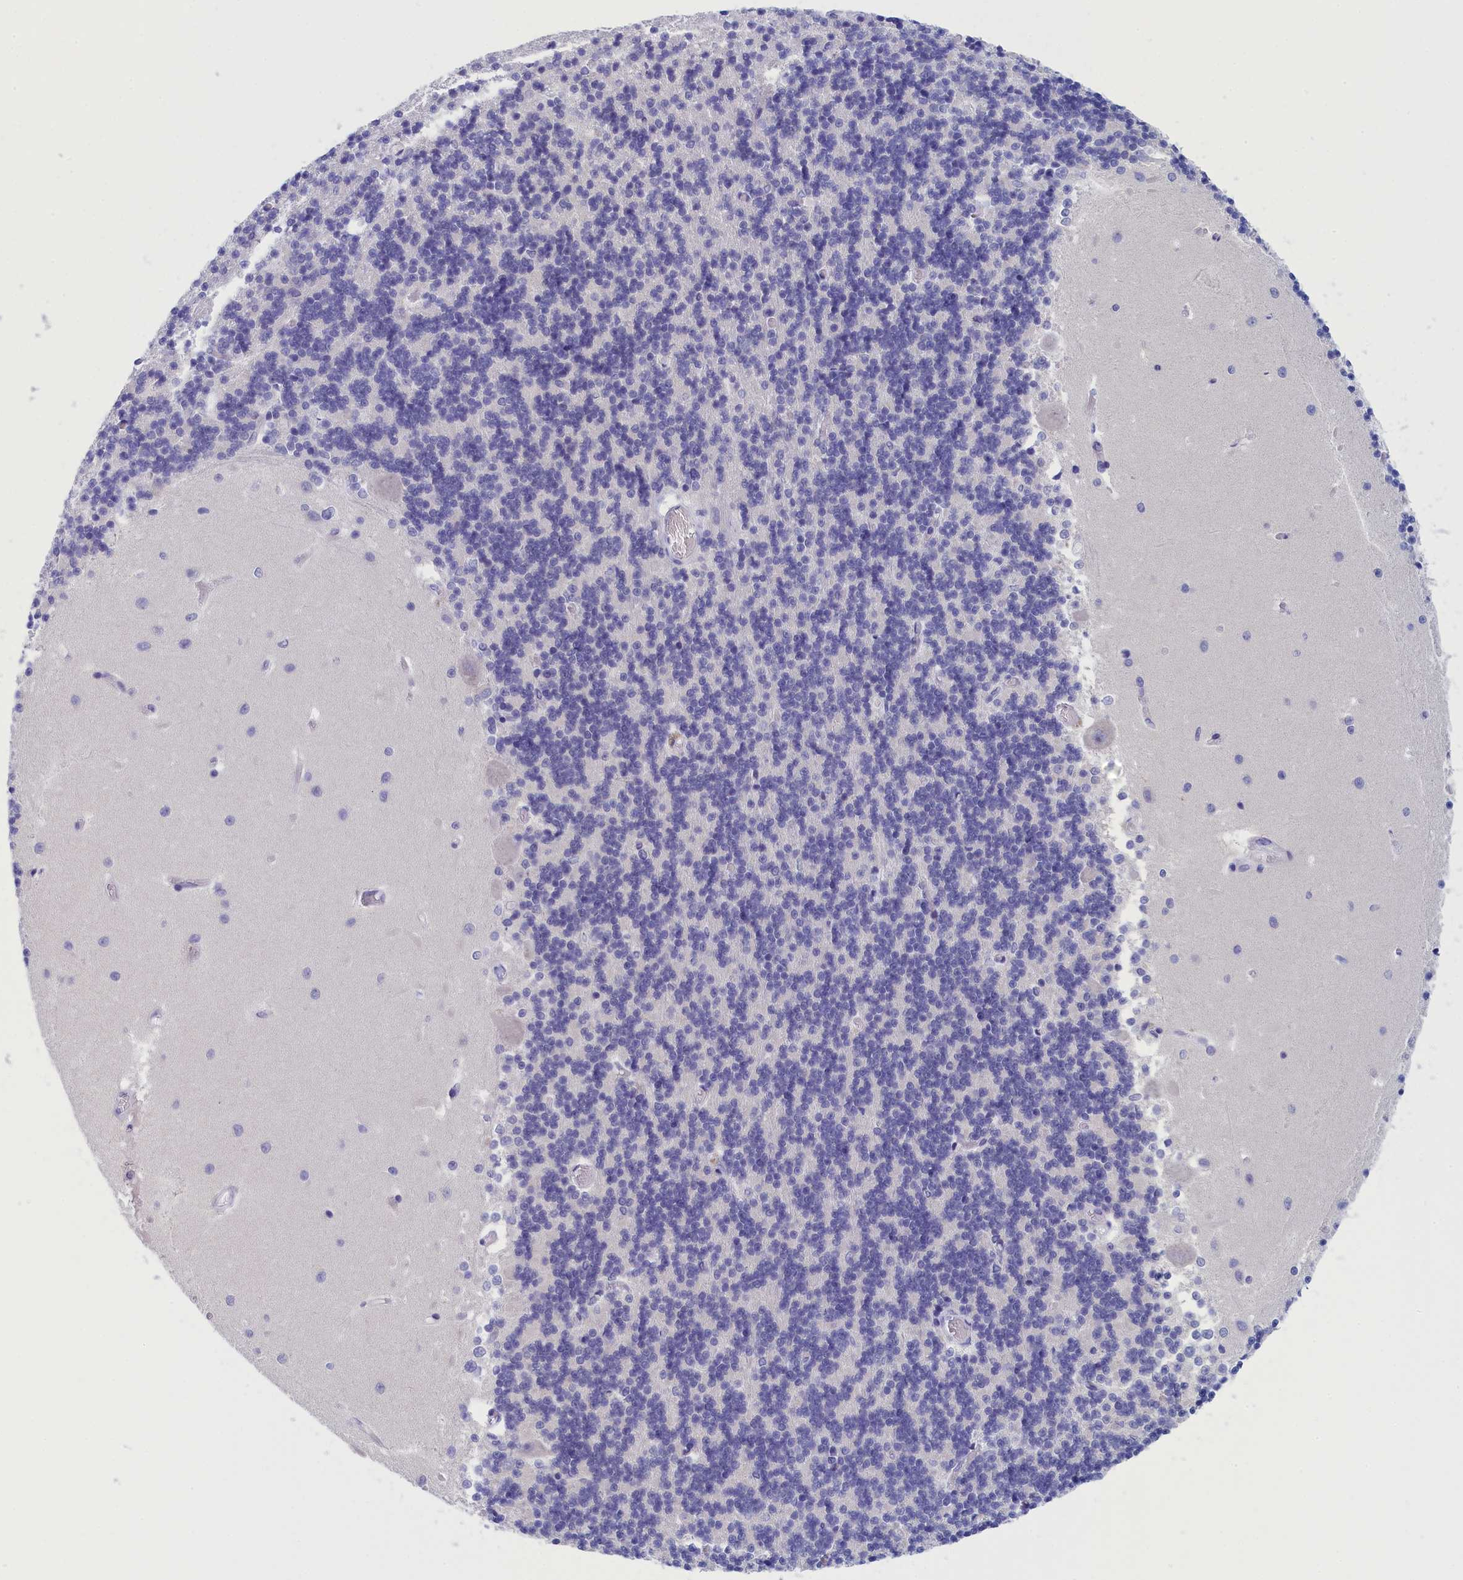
{"staining": {"intensity": "negative", "quantity": "none", "location": "none"}, "tissue": "cerebellum", "cell_type": "Cells in granular layer", "image_type": "normal", "snomed": [{"axis": "morphology", "description": "Normal tissue, NOS"}, {"axis": "topography", "description": "Cerebellum"}], "caption": "The immunohistochemistry micrograph has no significant positivity in cells in granular layer of cerebellum.", "gene": "ANKRD2", "patient": {"sex": "male", "age": 37}}